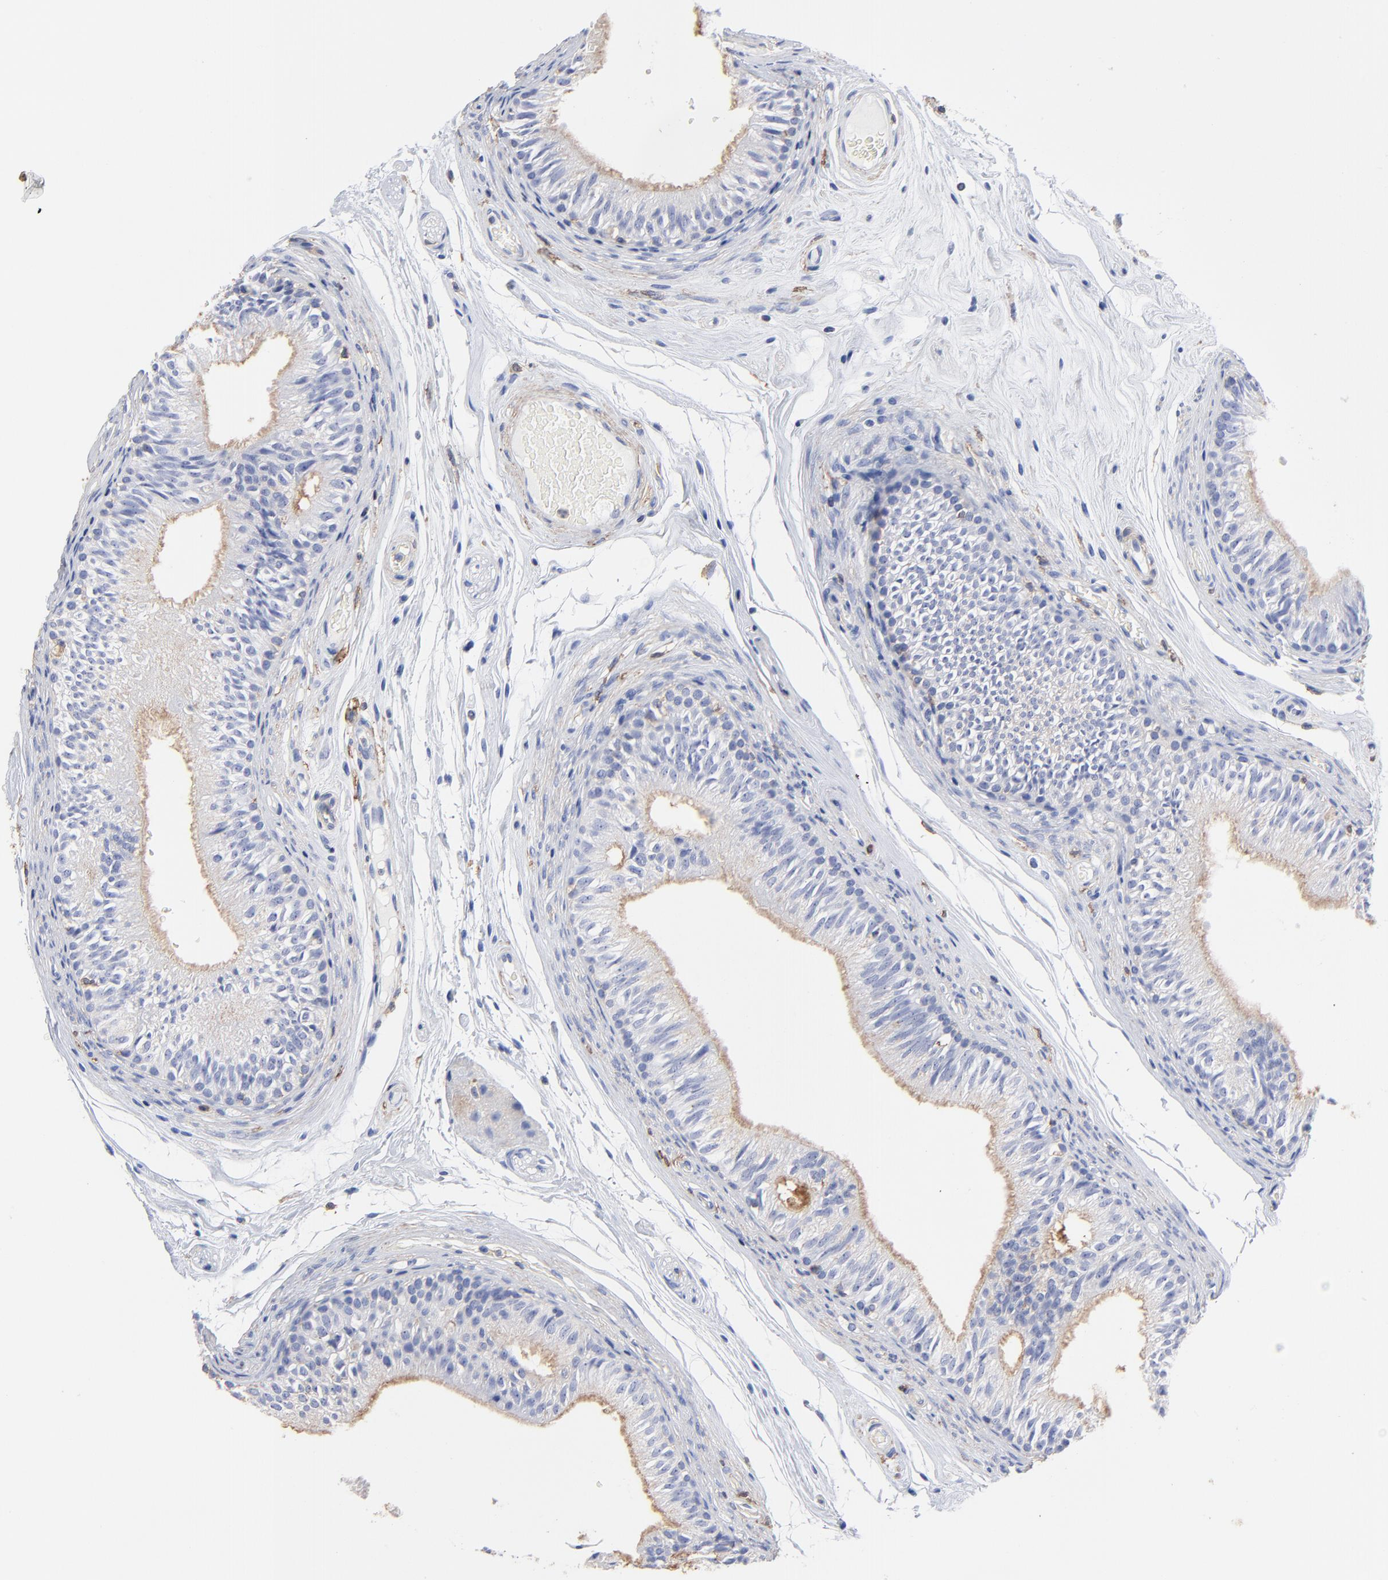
{"staining": {"intensity": "negative", "quantity": "none", "location": "none"}, "tissue": "epididymis", "cell_type": "Glandular cells", "image_type": "normal", "snomed": [{"axis": "morphology", "description": "Normal tissue, NOS"}, {"axis": "topography", "description": "Testis"}, {"axis": "topography", "description": "Epididymis"}], "caption": "IHC of benign human epididymis exhibits no expression in glandular cells. The staining was performed using DAB (3,3'-diaminobenzidine) to visualize the protein expression in brown, while the nuclei were stained in blue with hematoxylin (Magnification: 20x).", "gene": "ASL", "patient": {"sex": "male", "age": 36}}